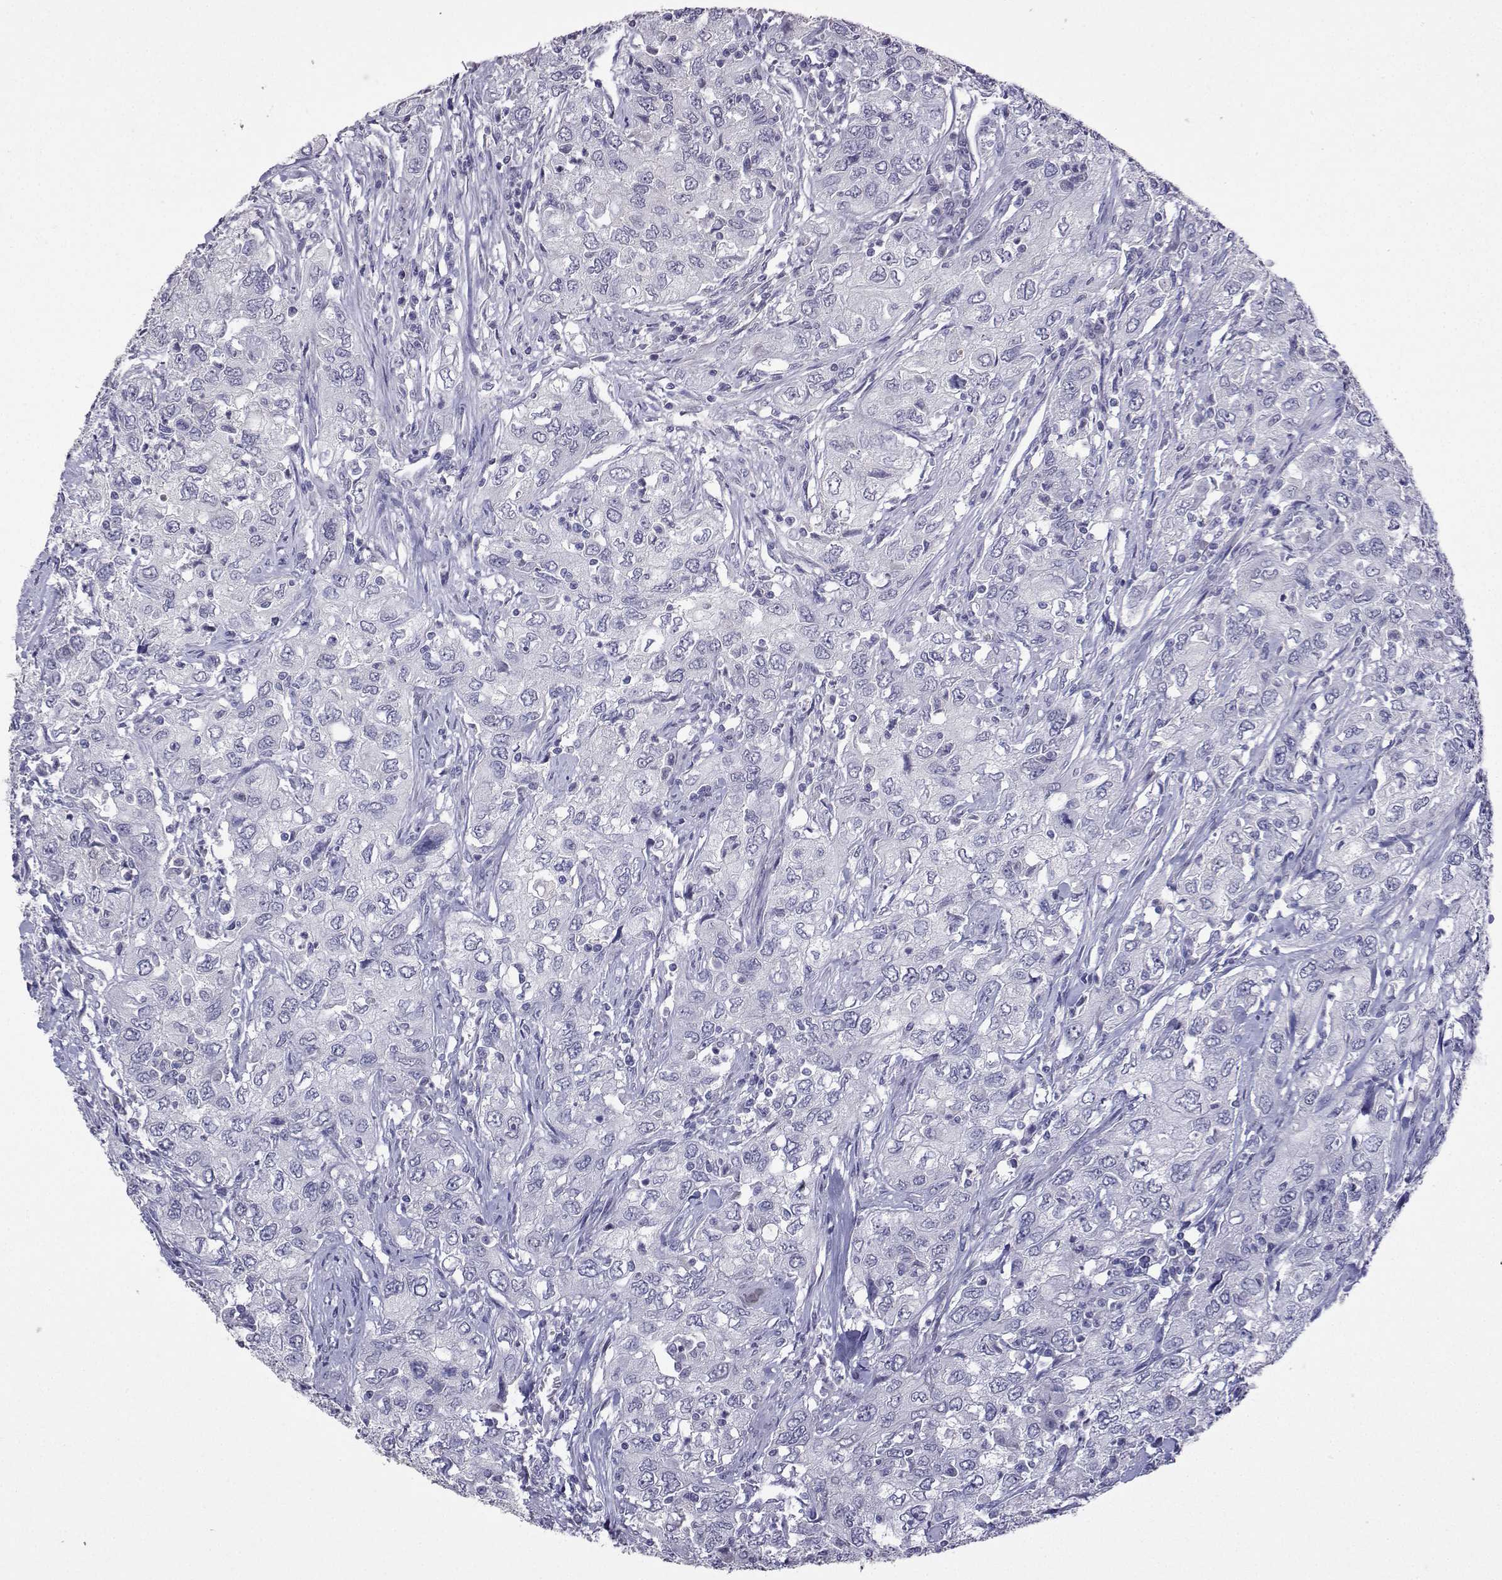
{"staining": {"intensity": "negative", "quantity": "none", "location": "none"}, "tissue": "urothelial cancer", "cell_type": "Tumor cells", "image_type": "cancer", "snomed": [{"axis": "morphology", "description": "Urothelial carcinoma, High grade"}, {"axis": "topography", "description": "Urinary bladder"}], "caption": "Protein analysis of high-grade urothelial carcinoma shows no significant expression in tumor cells.", "gene": "CARTPT", "patient": {"sex": "male", "age": 76}}